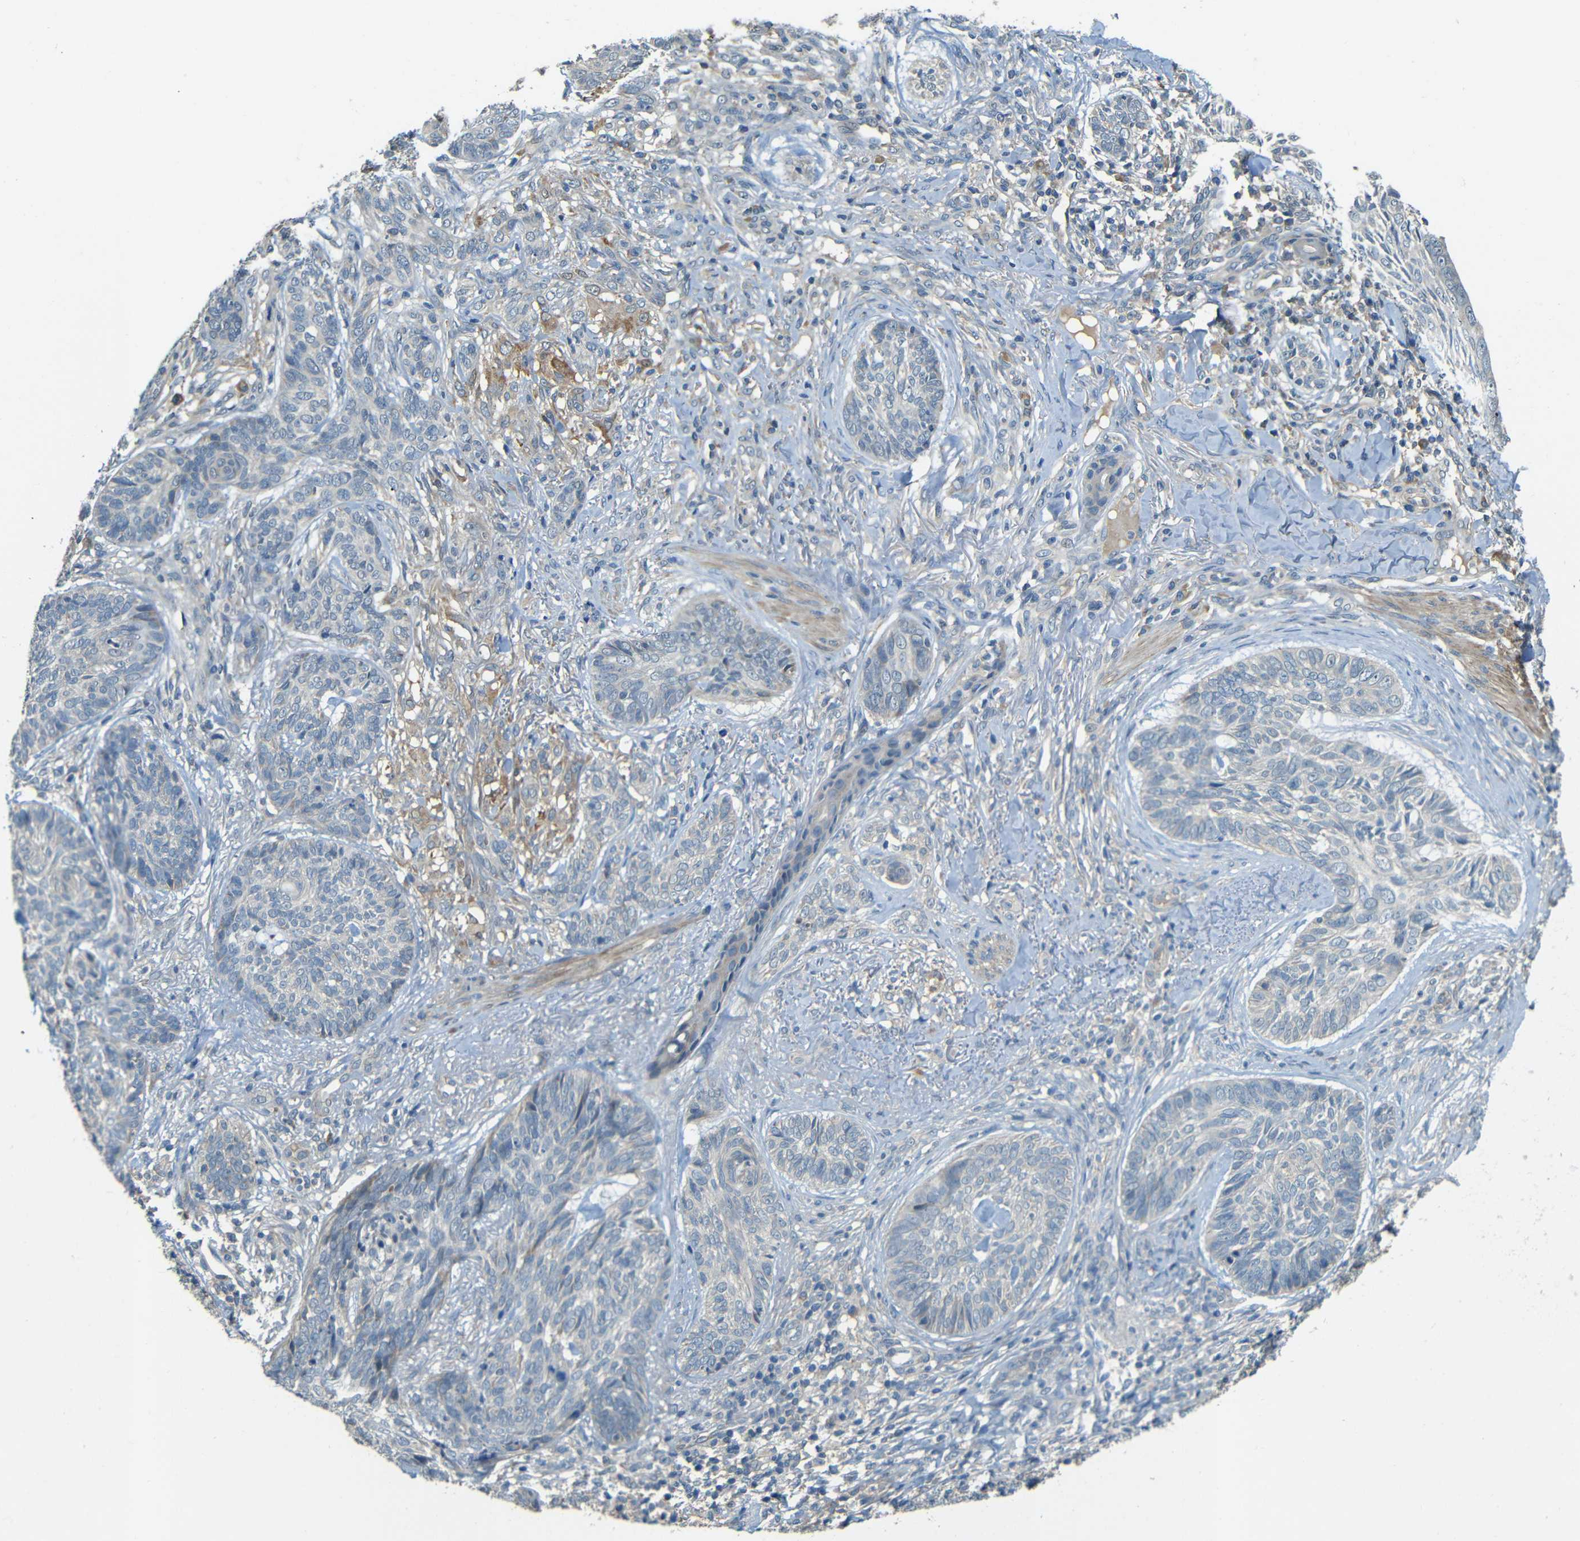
{"staining": {"intensity": "negative", "quantity": "none", "location": "none"}, "tissue": "skin cancer", "cell_type": "Tumor cells", "image_type": "cancer", "snomed": [{"axis": "morphology", "description": "Basal cell carcinoma"}, {"axis": "topography", "description": "Skin"}], "caption": "Immunohistochemistry (IHC) of human skin cancer (basal cell carcinoma) displays no expression in tumor cells.", "gene": "FNDC3A", "patient": {"sex": "male", "age": 43}}